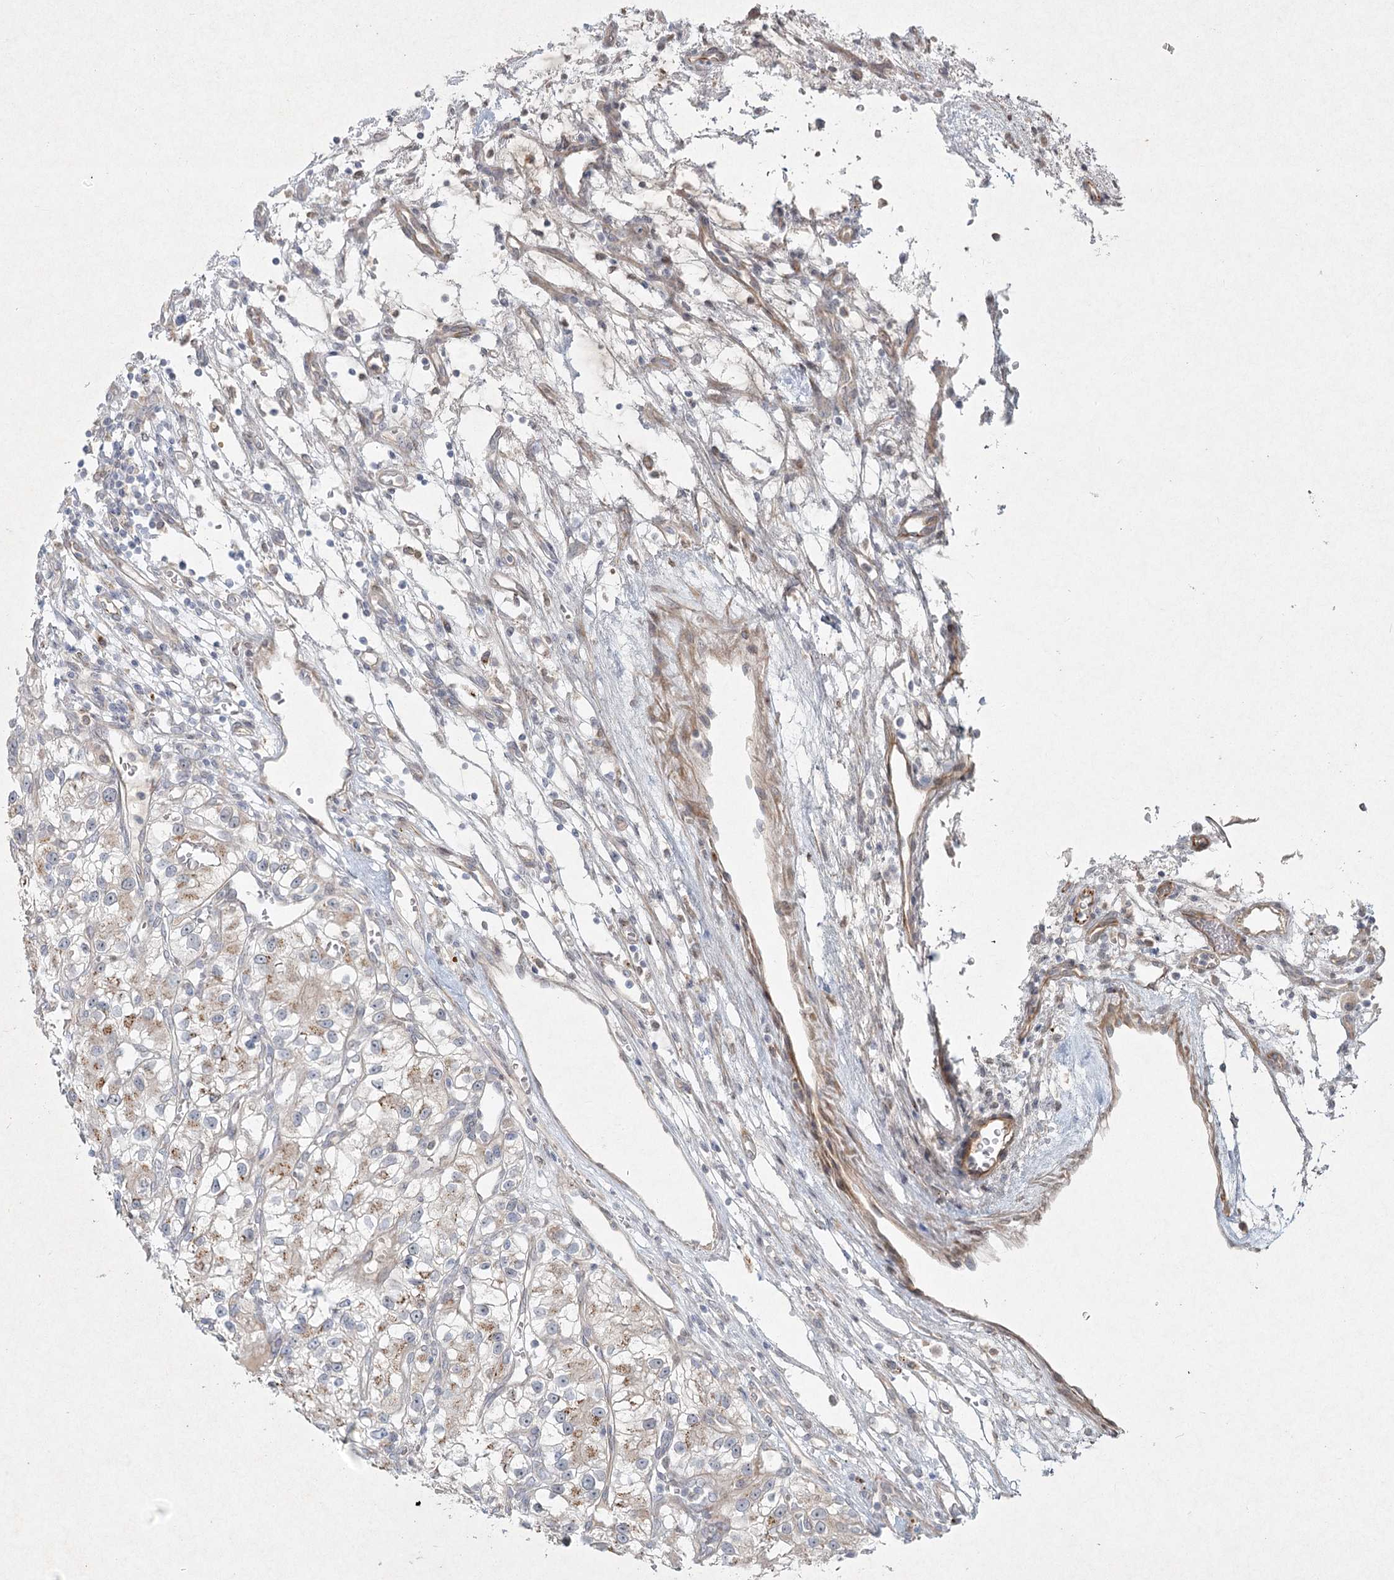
{"staining": {"intensity": "weak", "quantity": "<25%", "location": "cytoplasmic/membranous"}, "tissue": "renal cancer", "cell_type": "Tumor cells", "image_type": "cancer", "snomed": [{"axis": "morphology", "description": "Adenocarcinoma, NOS"}, {"axis": "topography", "description": "Kidney"}], "caption": "High magnification brightfield microscopy of renal cancer (adenocarcinoma) stained with DAB (brown) and counterstained with hematoxylin (blue): tumor cells show no significant staining.", "gene": "LRP2BP", "patient": {"sex": "female", "age": 57}}